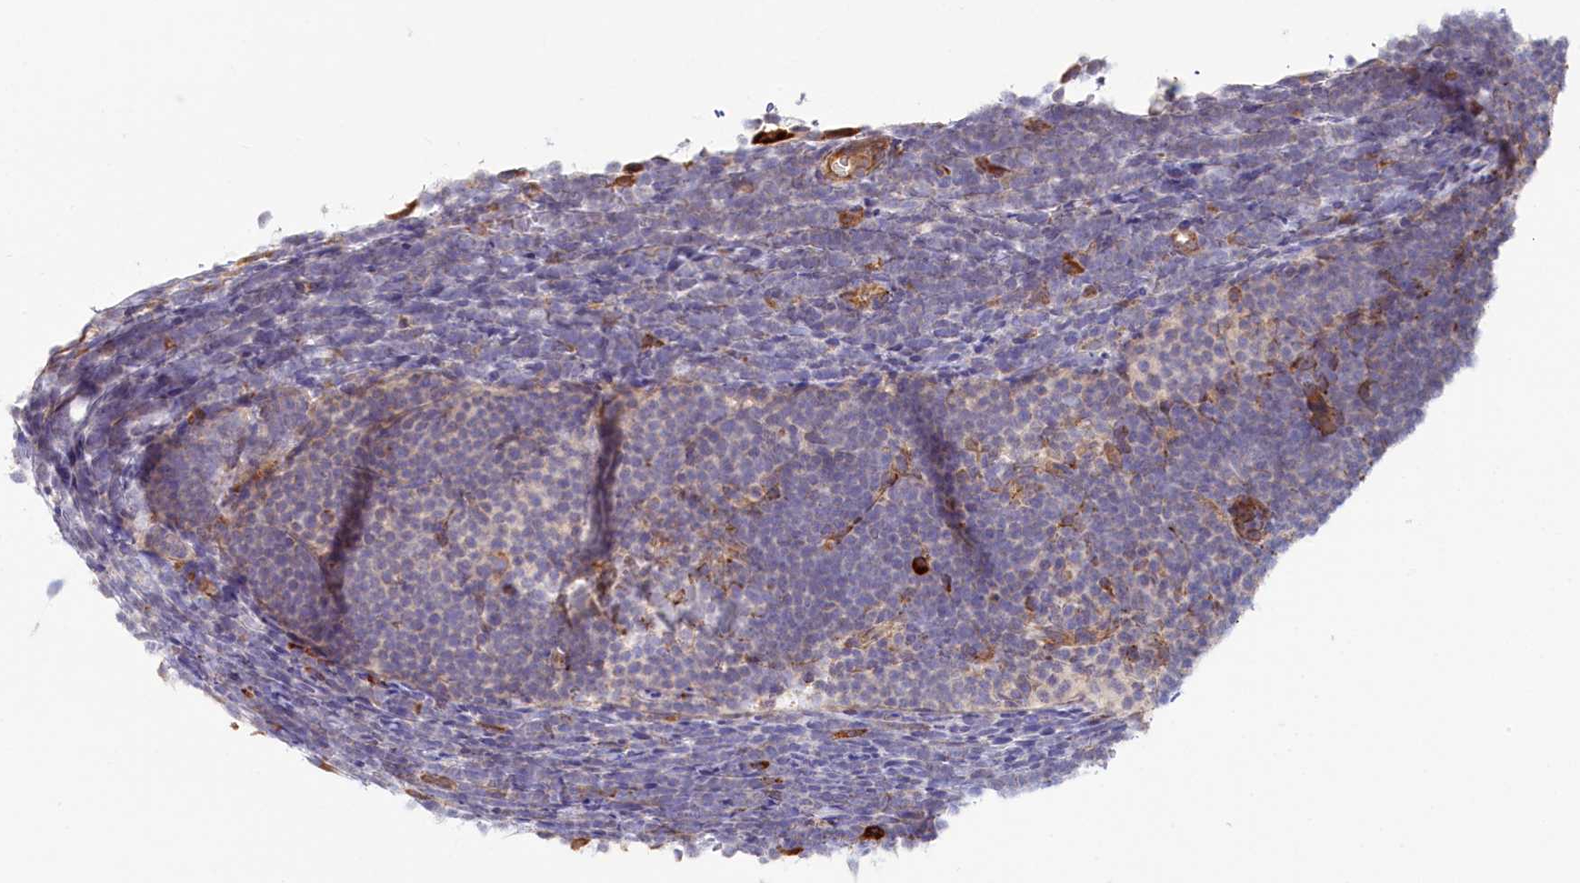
{"staining": {"intensity": "negative", "quantity": "none", "location": "none"}, "tissue": "lymphoma", "cell_type": "Tumor cells", "image_type": "cancer", "snomed": [{"axis": "morphology", "description": "Malignant lymphoma, non-Hodgkin's type, High grade"}, {"axis": "topography", "description": "Lymph node"}], "caption": "A micrograph of human malignant lymphoma, non-Hodgkin's type (high-grade) is negative for staining in tumor cells.", "gene": "CHID1", "patient": {"sex": "male", "age": 13}}